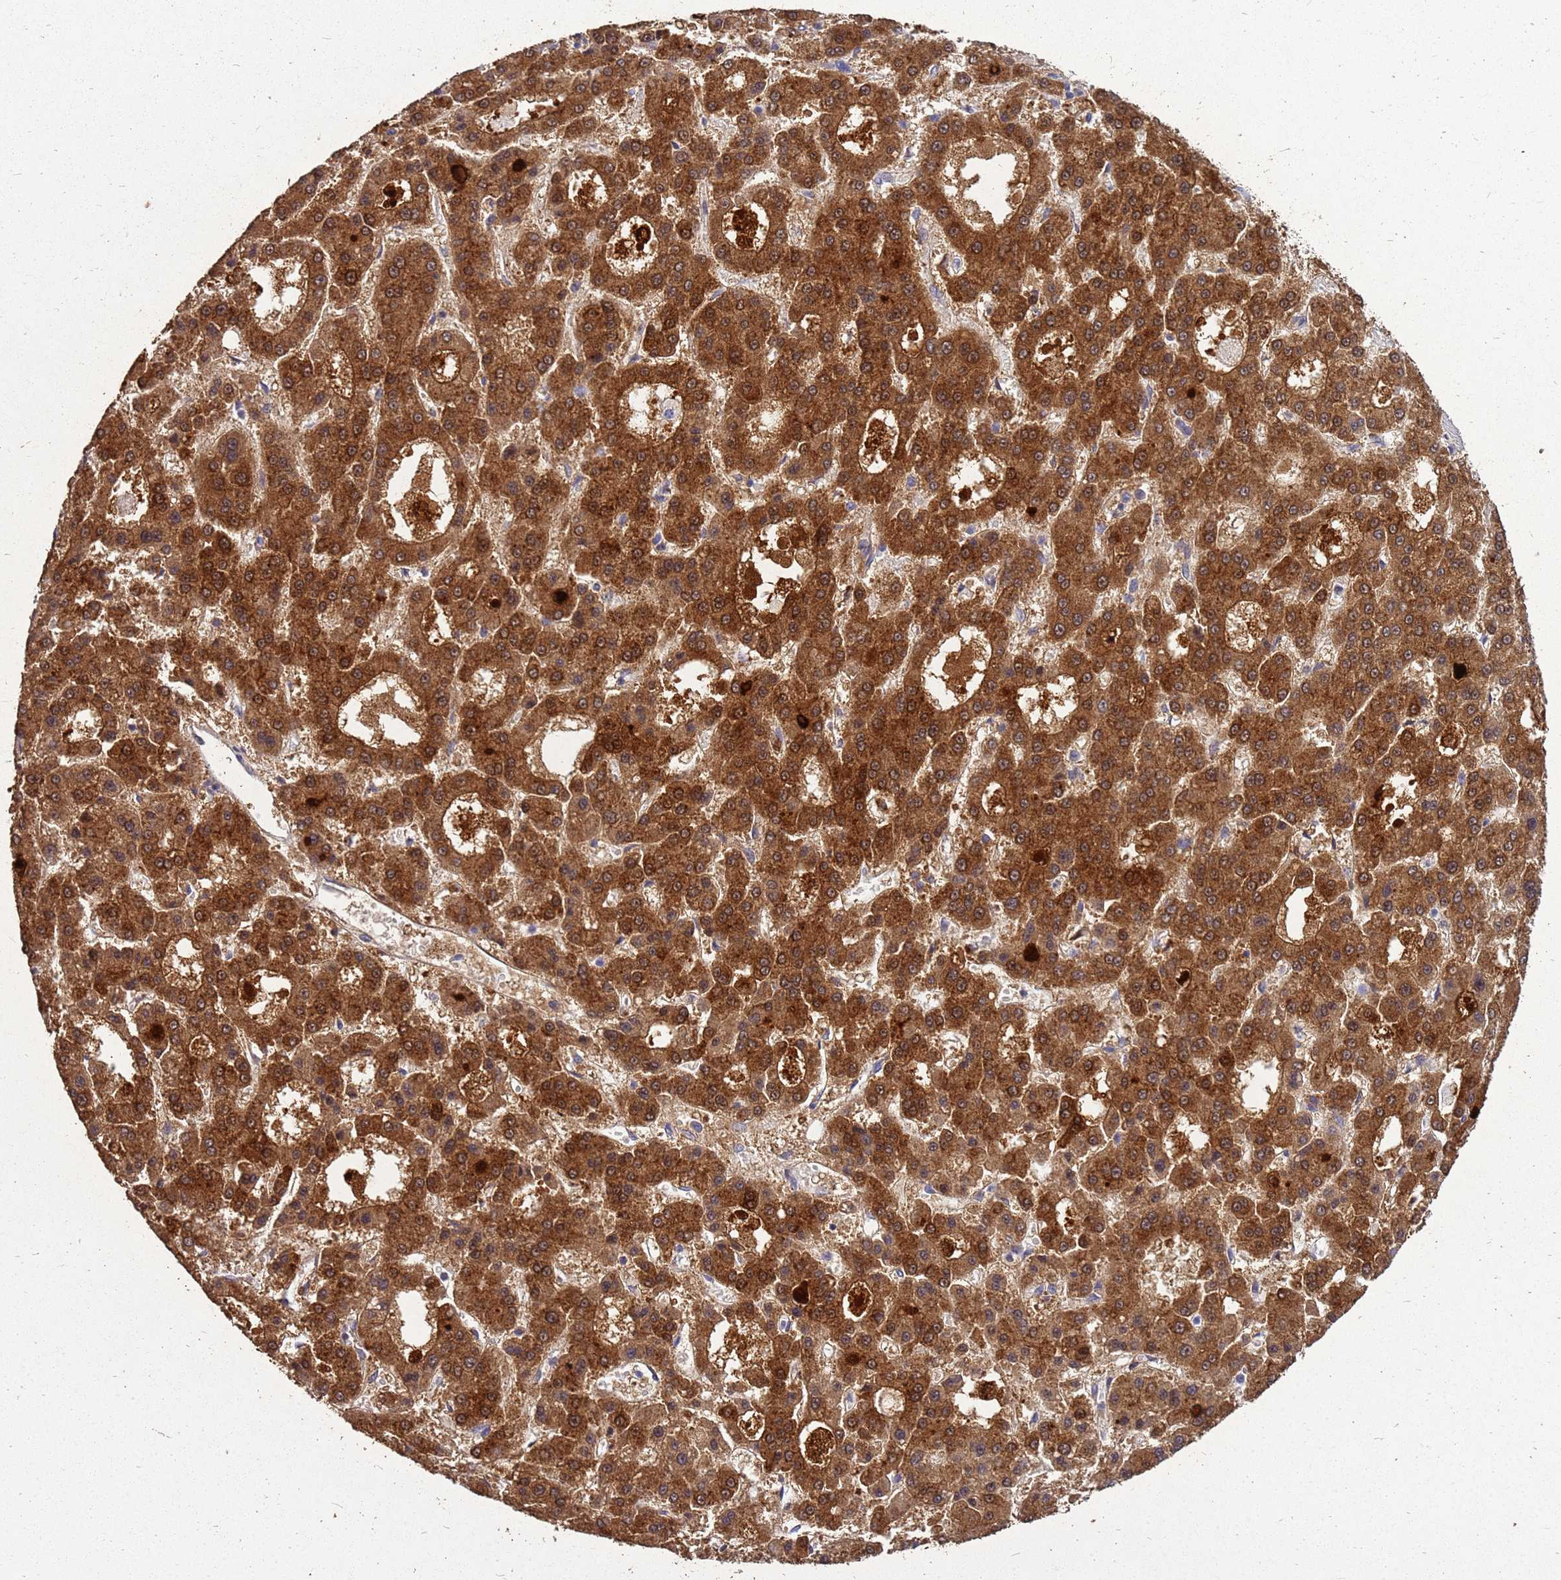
{"staining": {"intensity": "moderate", "quantity": ">75%", "location": "cytoplasmic/membranous,nuclear"}, "tissue": "liver cancer", "cell_type": "Tumor cells", "image_type": "cancer", "snomed": [{"axis": "morphology", "description": "Carcinoma, Hepatocellular, NOS"}, {"axis": "topography", "description": "Liver"}], "caption": "Tumor cells reveal medium levels of moderate cytoplasmic/membranous and nuclear staining in about >75% of cells in liver cancer (hepatocellular carcinoma). The staining was performed using DAB (3,3'-diaminobenzidine) to visualize the protein expression in brown, while the nuclei were stained in blue with hematoxylin (Magnification: 20x).", "gene": "AKR1C1", "patient": {"sex": "male", "age": 70}}